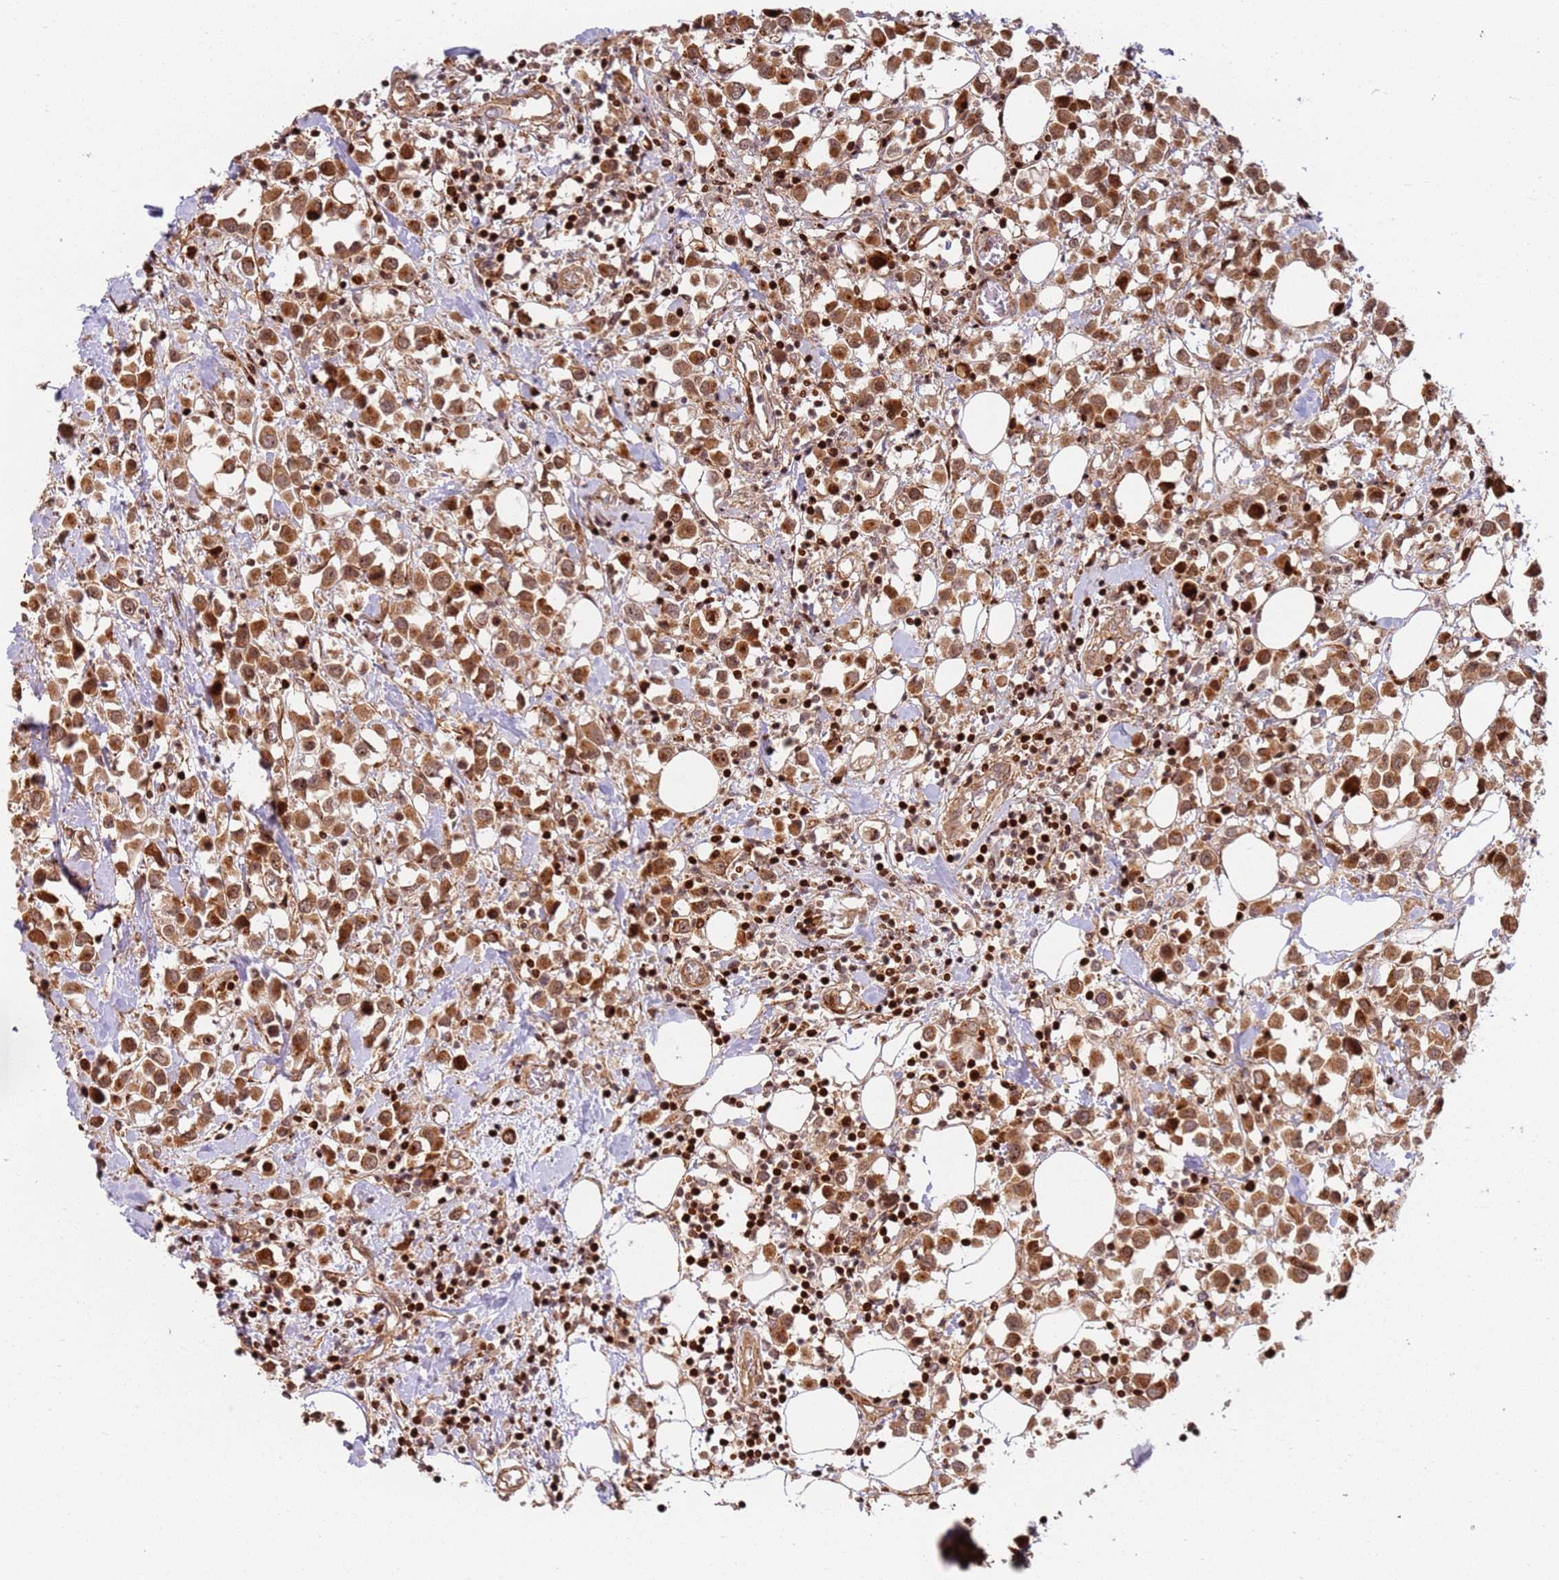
{"staining": {"intensity": "strong", "quantity": ">75%", "location": "cytoplasmic/membranous,nuclear"}, "tissue": "breast cancer", "cell_type": "Tumor cells", "image_type": "cancer", "snomed": [{"axis": "morphology", "description": "Duct carcinoma"}, {"axis": "topography", "description": "Breast"}], "caption": "Strong cytoplasmic/membranous and nuclear protein expression is seen in approximately >75% of tumor cells in invasive ductal carcinoma (breast).", "gene": "TMEM233", "patient": {"sex": "female", "age": 61}}